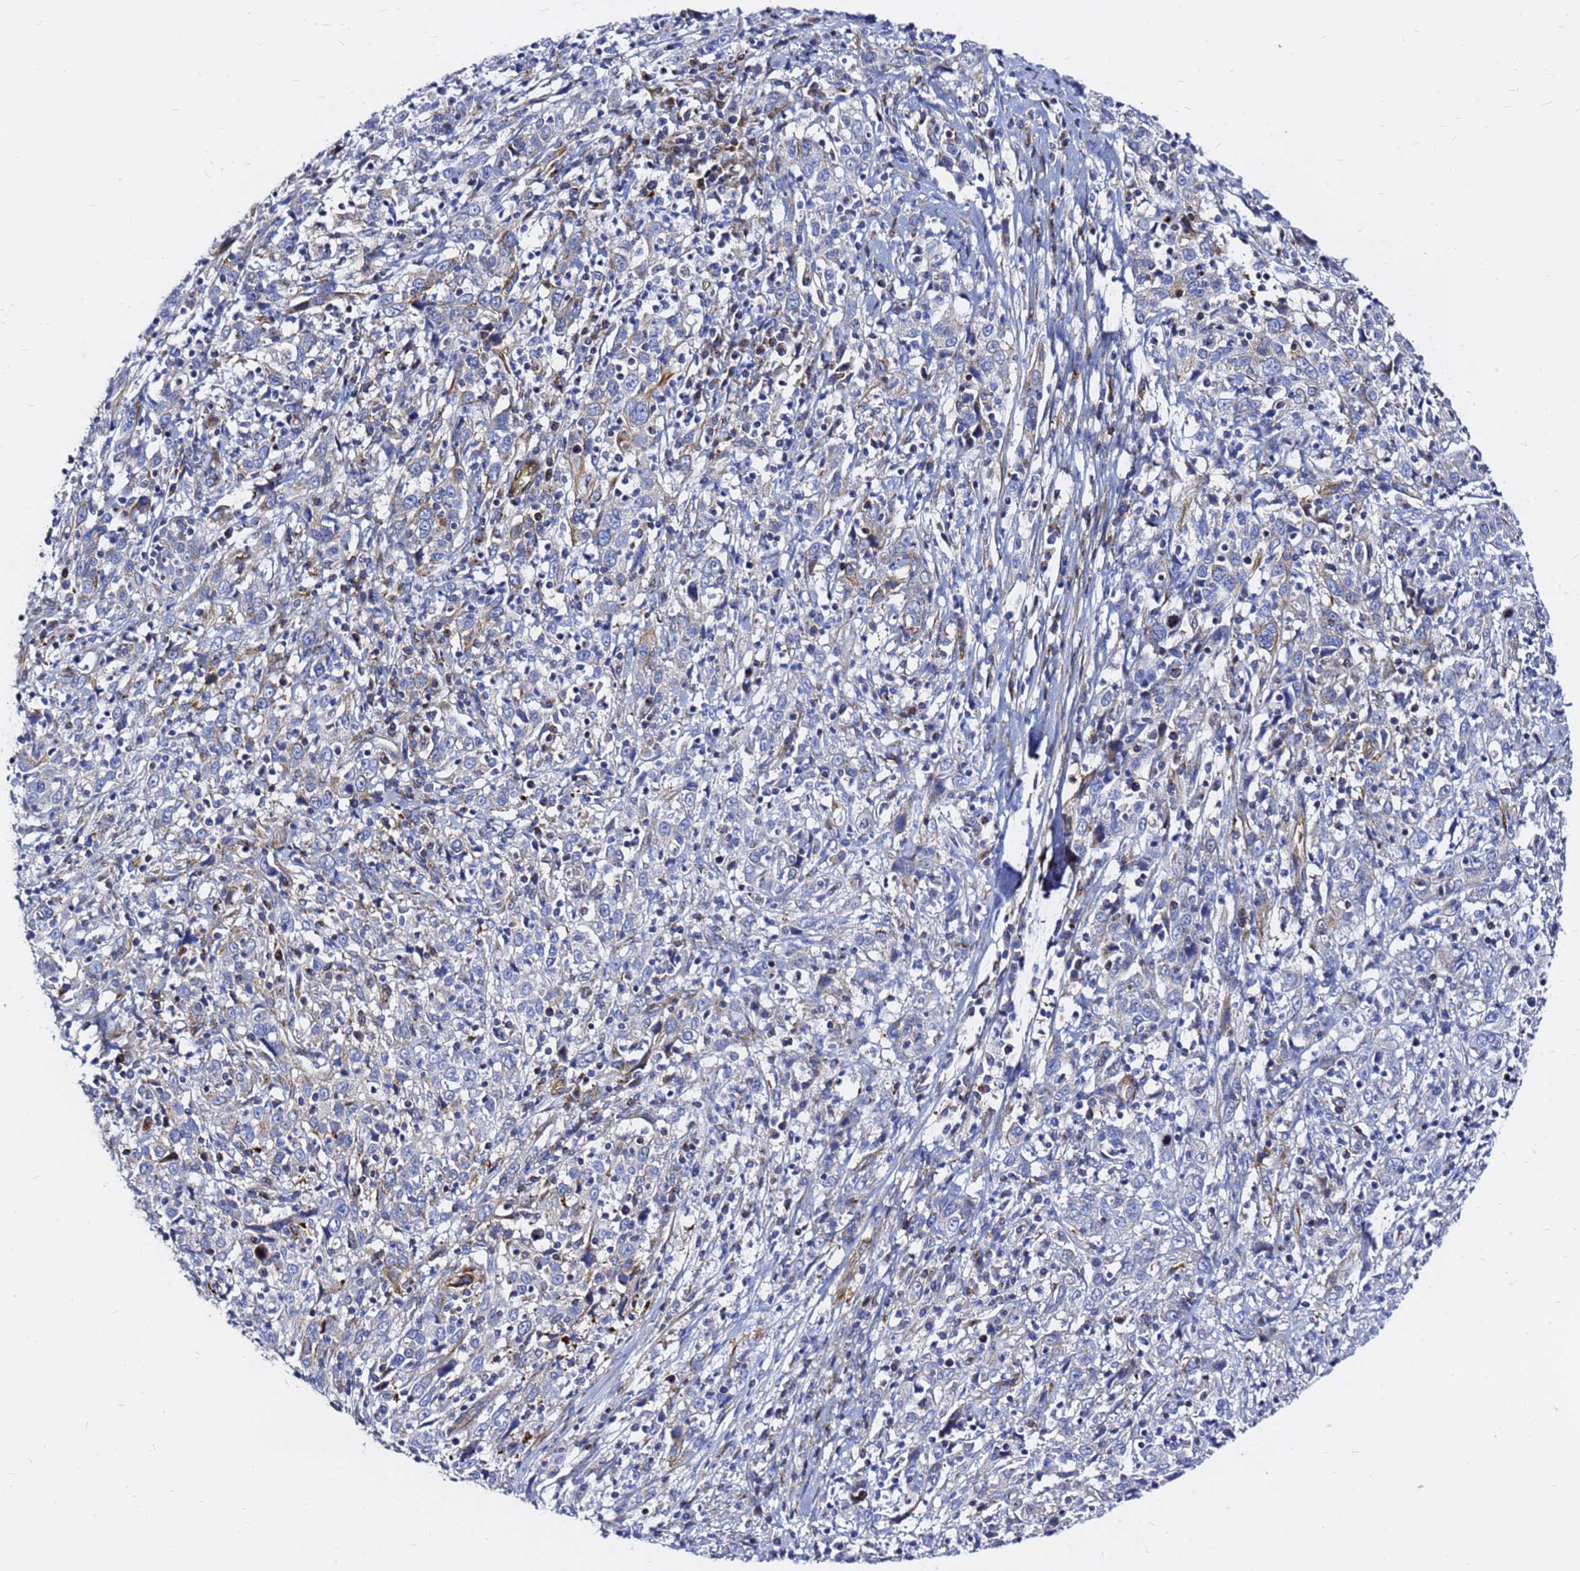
{"staining": {"intensity": "moderate", "quantity": "<25%", "location": "cytoplasmic/membranous"}, "tissue": "cervical cancer", "cell_type": "Tumor cells", "image_type": "cancer", "snomed": [{"axis": "morphology", "description": "Squamous cell carcinoma, NOS"}, {"axis": "topography", "description": "Cervix"}], "caption": "This micrograph displays immunohistochemistry (IHC) staining of human cervical cancer (squamous cell carcinoma), with low moderate cytoplasmic/membranous positivity in about <25% of tumor cells.", "gene": "TUBA8", "patient": {"sex": "female", "age": 46}}